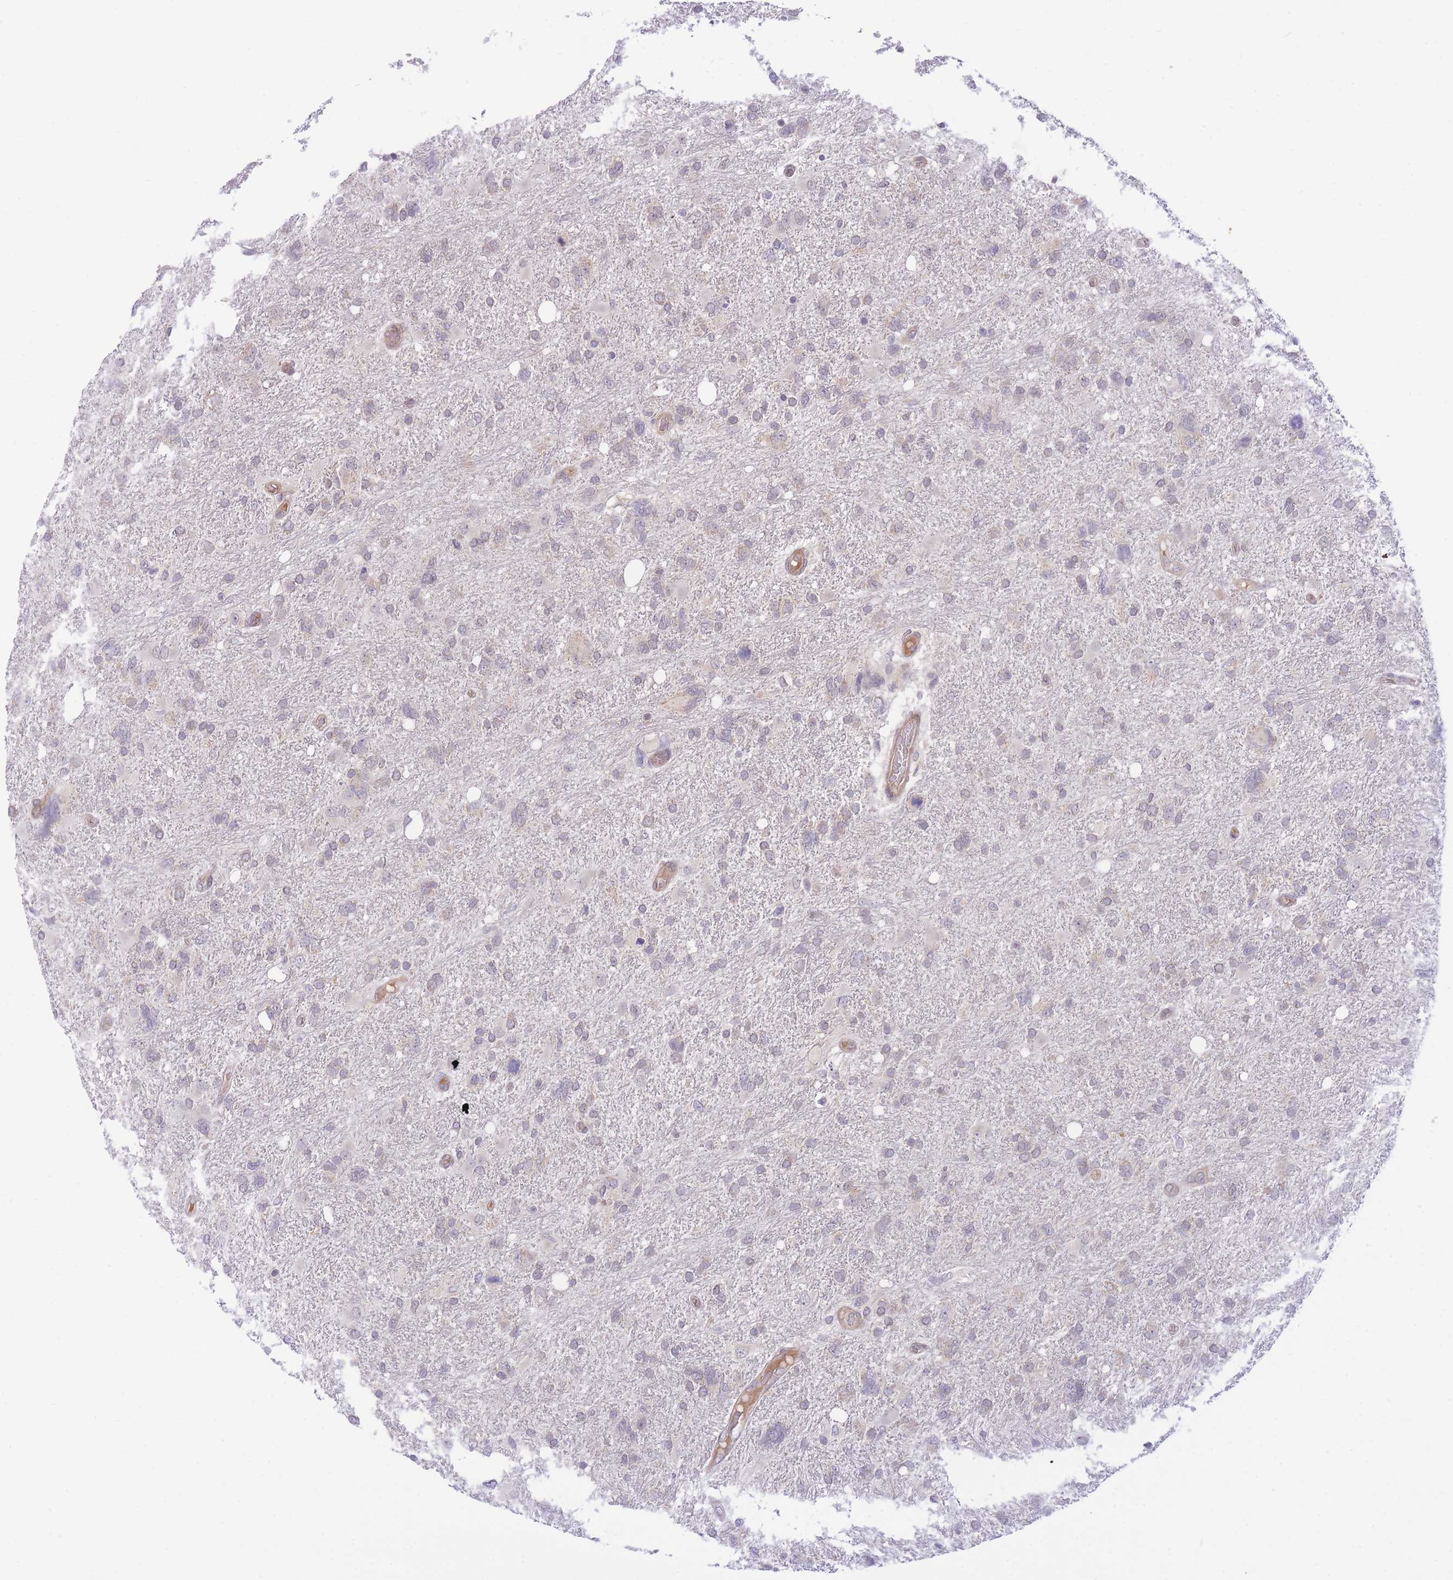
{"staining": {"intensity": "weak", "quantity": "<25%", "location": "cytoplasmic/membranous"}, "tissue": "glioma", "cell_type": "Tumor cells", "image_type": "cancer", "snomed": [{"axis": "morphology", "description": "Glioma, malignant, High grade"}, {"axis": "topography", "description": "Brain"}], "caption": "Photomicrograph shows no protein staining in tumor cells of malignant glioma (high-grade) tissue. (Immunohistochemistry (ihc), brightfield microscopy, high magnification).", "gene": "CDC25B", "patient": {"sex": "male", "age": 61}}